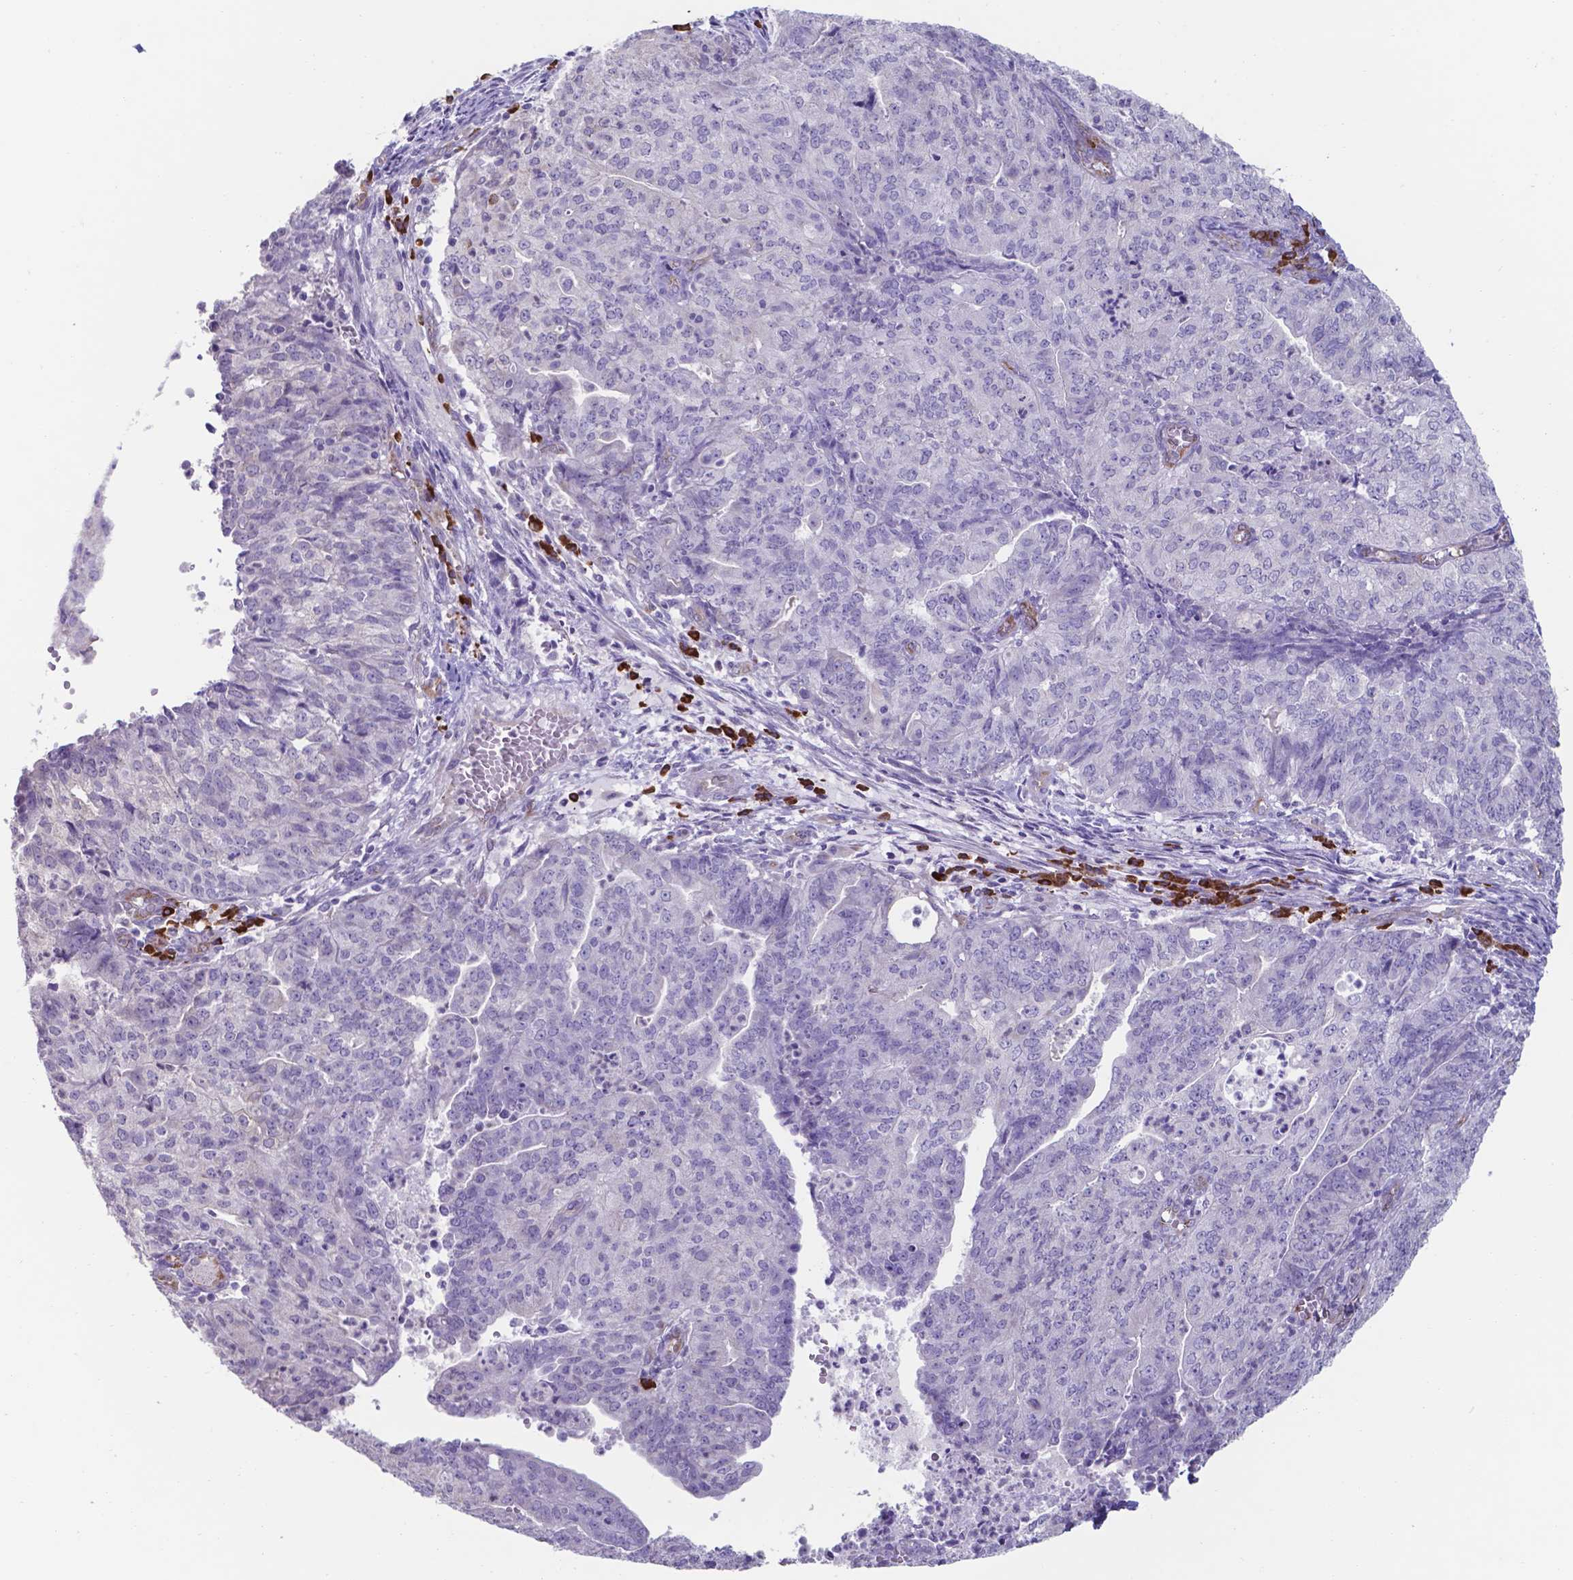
{"staining": {"intensity": "negative", "quantity": "none", "location": "none"}, "tissue": "endometrial cancer", "cell_type": "Tumor cells", "image_type": "cancer", "snomed": [{"axis": "morphology", "description": "Adenocarcinoma, NOS"}, {"axis": "topography", "description": "Endometrium"}], "caption": "Tumor cells show no significant protein staining in endometrial cancer.", "gene": "UBE2J1", "patient": {"sex": "female", "age": 82}}